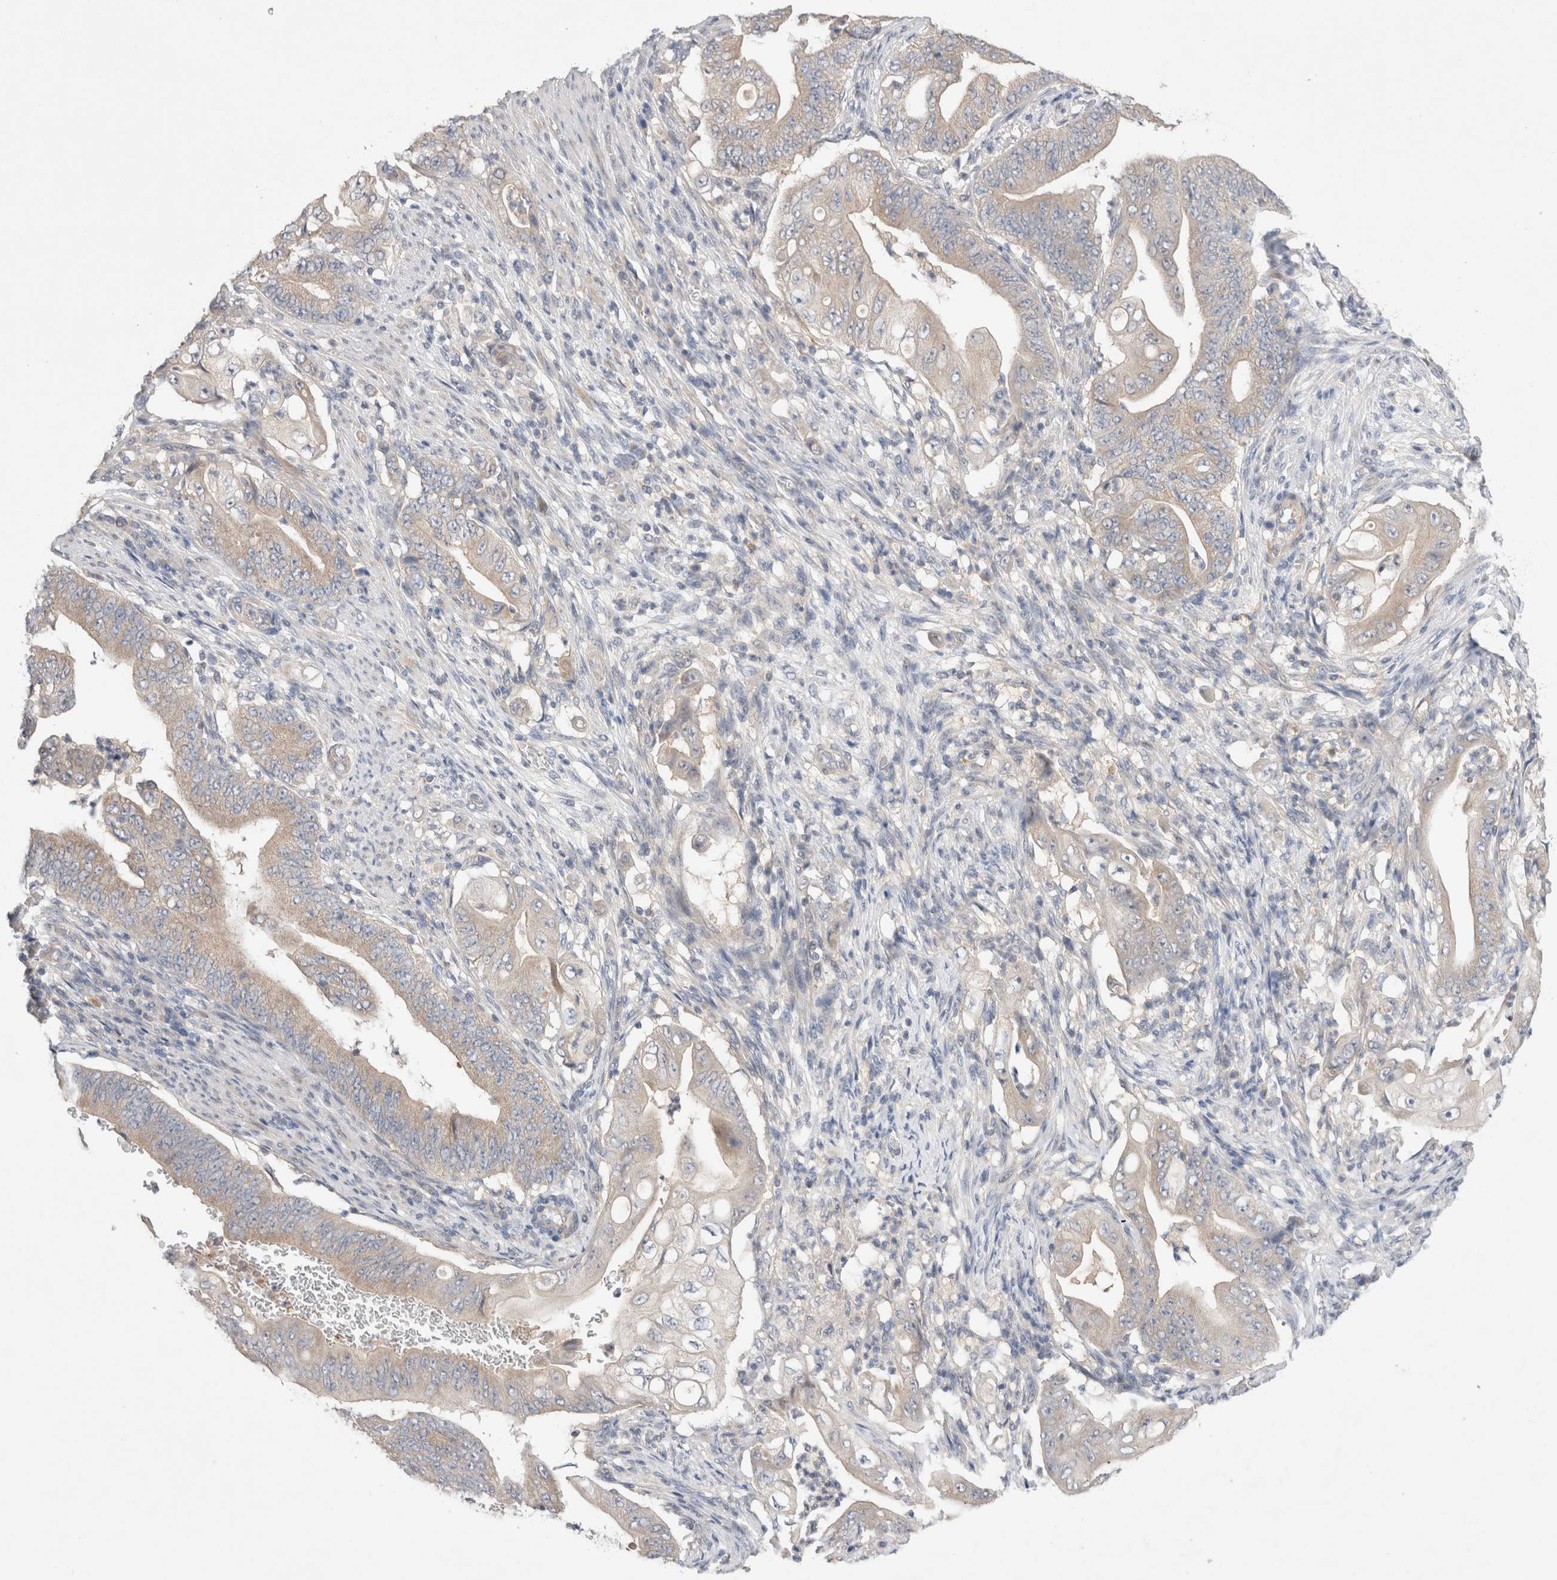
{"staining": {"intensity": "negative", "quantity": "none", "location": "none"}, "tissue": "stomach cancer", "cell_type": "Tumor cells", "image_type": "cancer", "snomed": [{"axis": "morphology", "description": "Adenocarcinoma, NOS"}, {"axis": "topography", "description": "Stomach"}], "caption": "Immunohistochemistry (IHC) micrograph of neoplastic tissue: human stomach cancer stained with DAB (3,3'-diaminobenzidine) demonstrates no significant protein positivity in tumor cells.", "gene": "IFT74", "patient": {"sex": "female", "age": 73}}